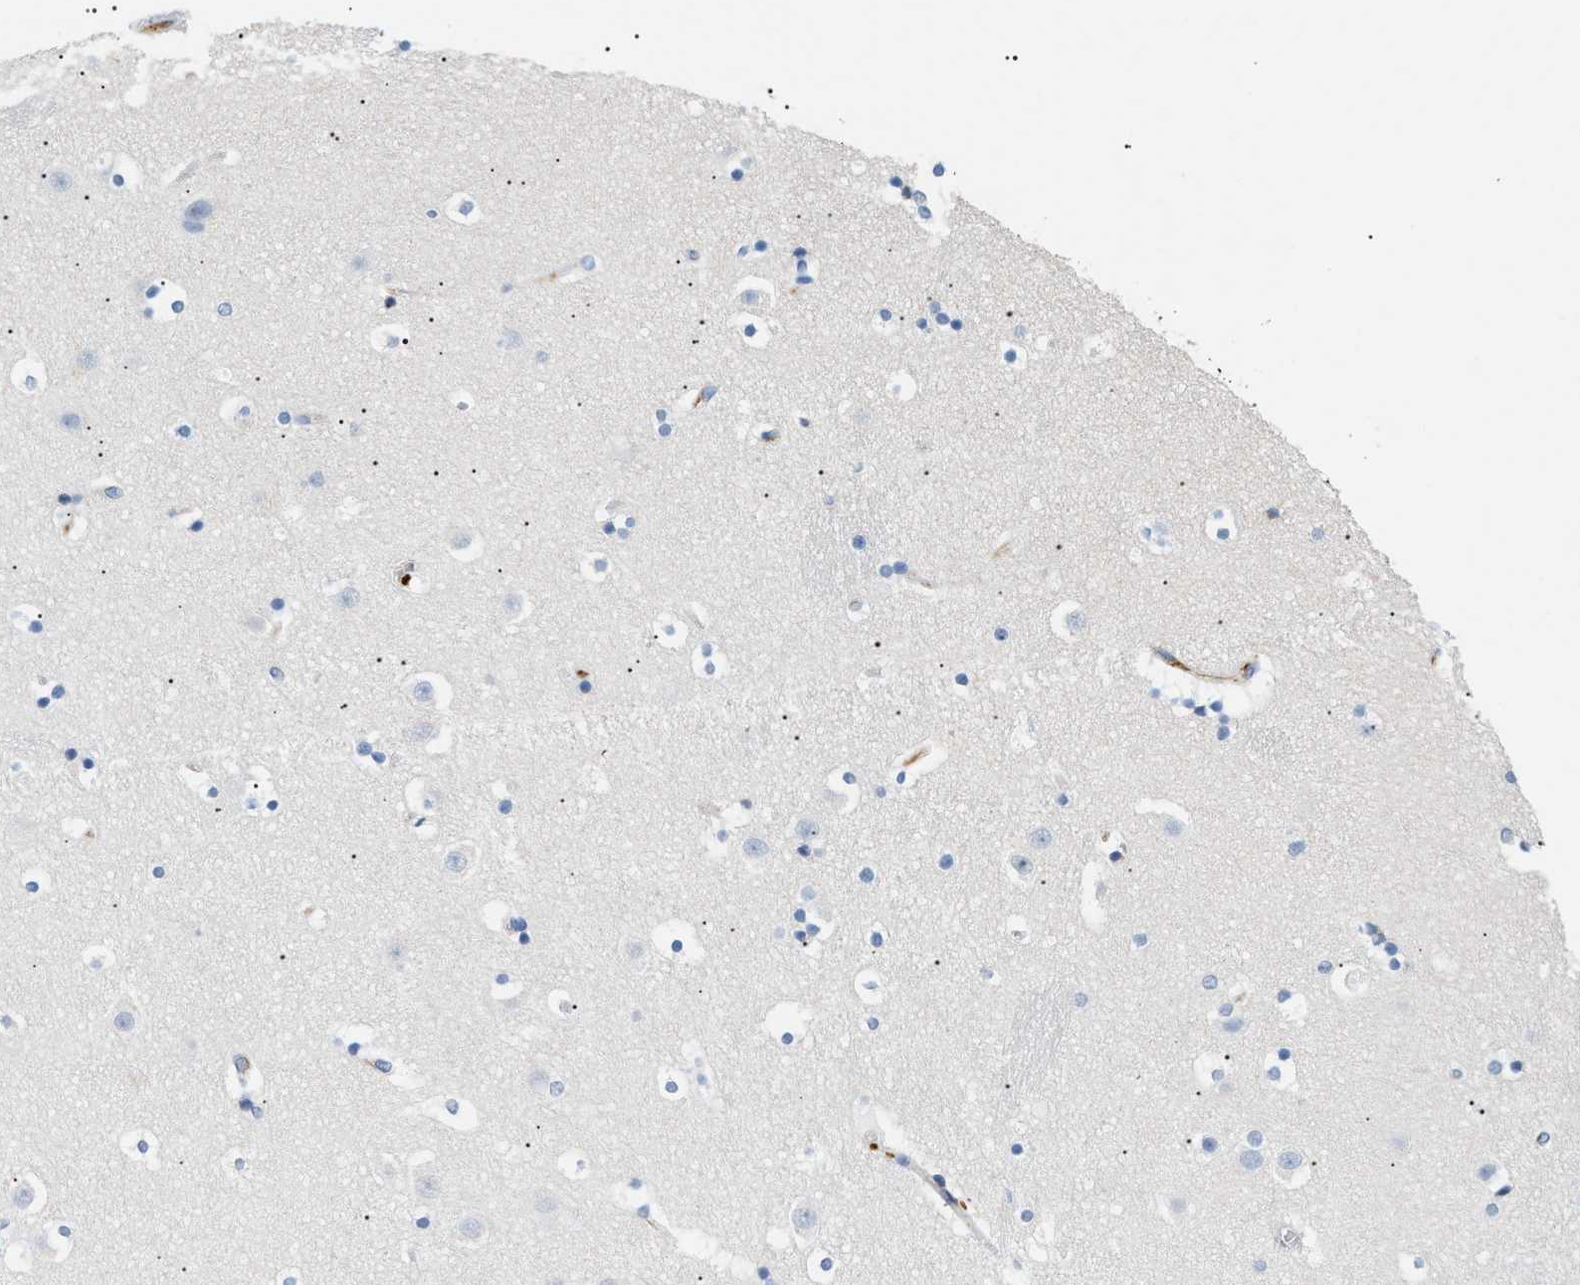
{"staining": {"intensity": "negative", "quantity": "none", "location": "none"}, "tissue": "caudate", "cell_type": "Glial cells", "image_type": "normal", "snomed": [{"axis": "morphology", "description": "Normal tissue, NOS"}, {"axis": "topography", "description": "Lateral ventricle wall"}], "caption": "Photomicrograph shows no protein staining in glial cells of benign caudate. (DAB immunohistochemistry with hematoxylin counter stain).", "gene": "CFH", "patient": {"sex": "male", "age": 45}}